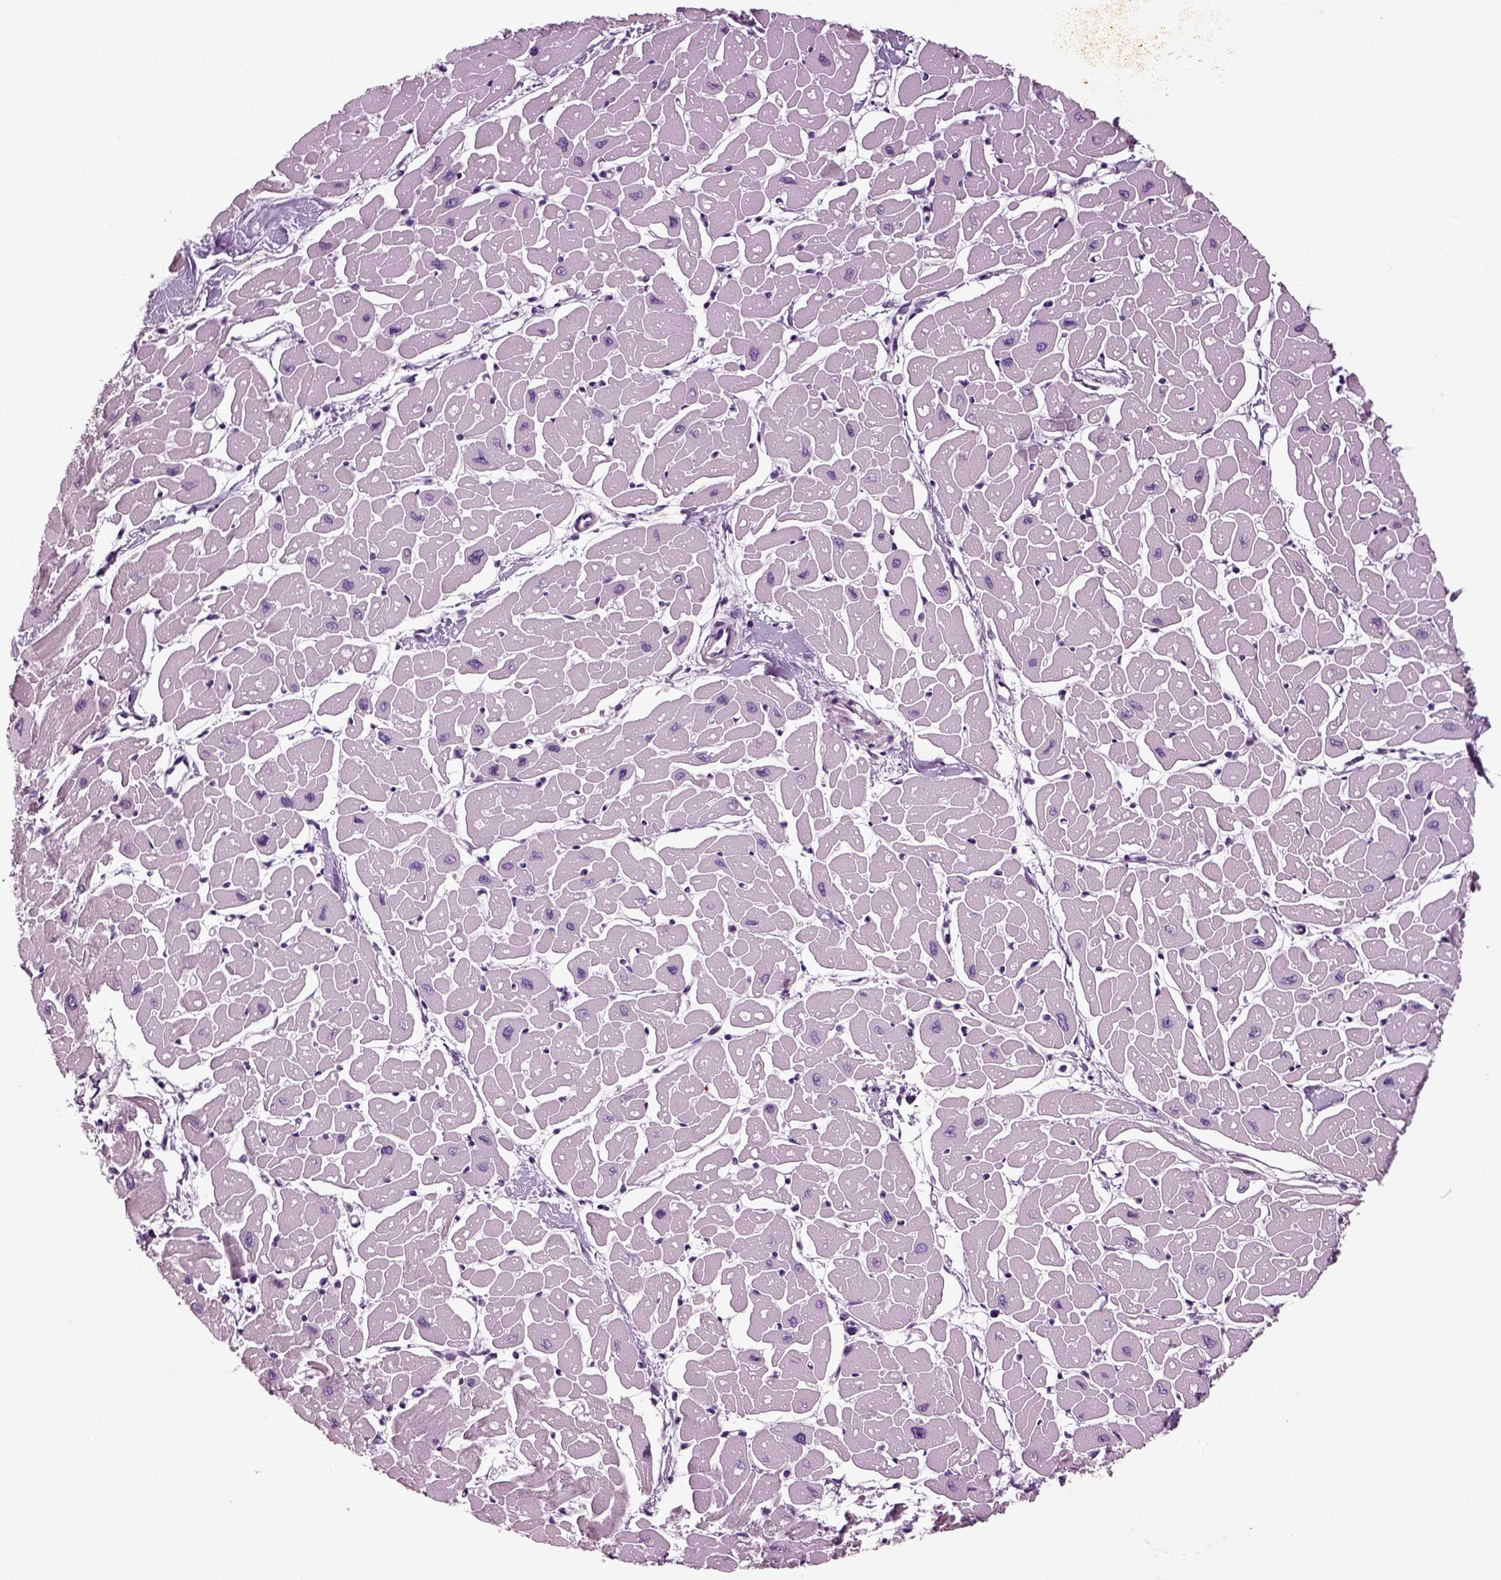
{"staining": {"intensity": "negative", "quantity": "none", "location": "none"}, "tissue": "heart muscle", "cell_type": "Cardiomyocytes", "image_type": "normal", "snomed": [{"axis": "morphology", "description": "Normal tissue, NOS"}, {"axis": "topography", "description": "Heart"}], "caption": "Cardiomyocytes show no significant protein expression in benign heart muscle. (Immunohistochemistry, brightfield microscopy, high magnification).", "gene": "DEFB118", "patient": {"sex": "male", "age": 57}}